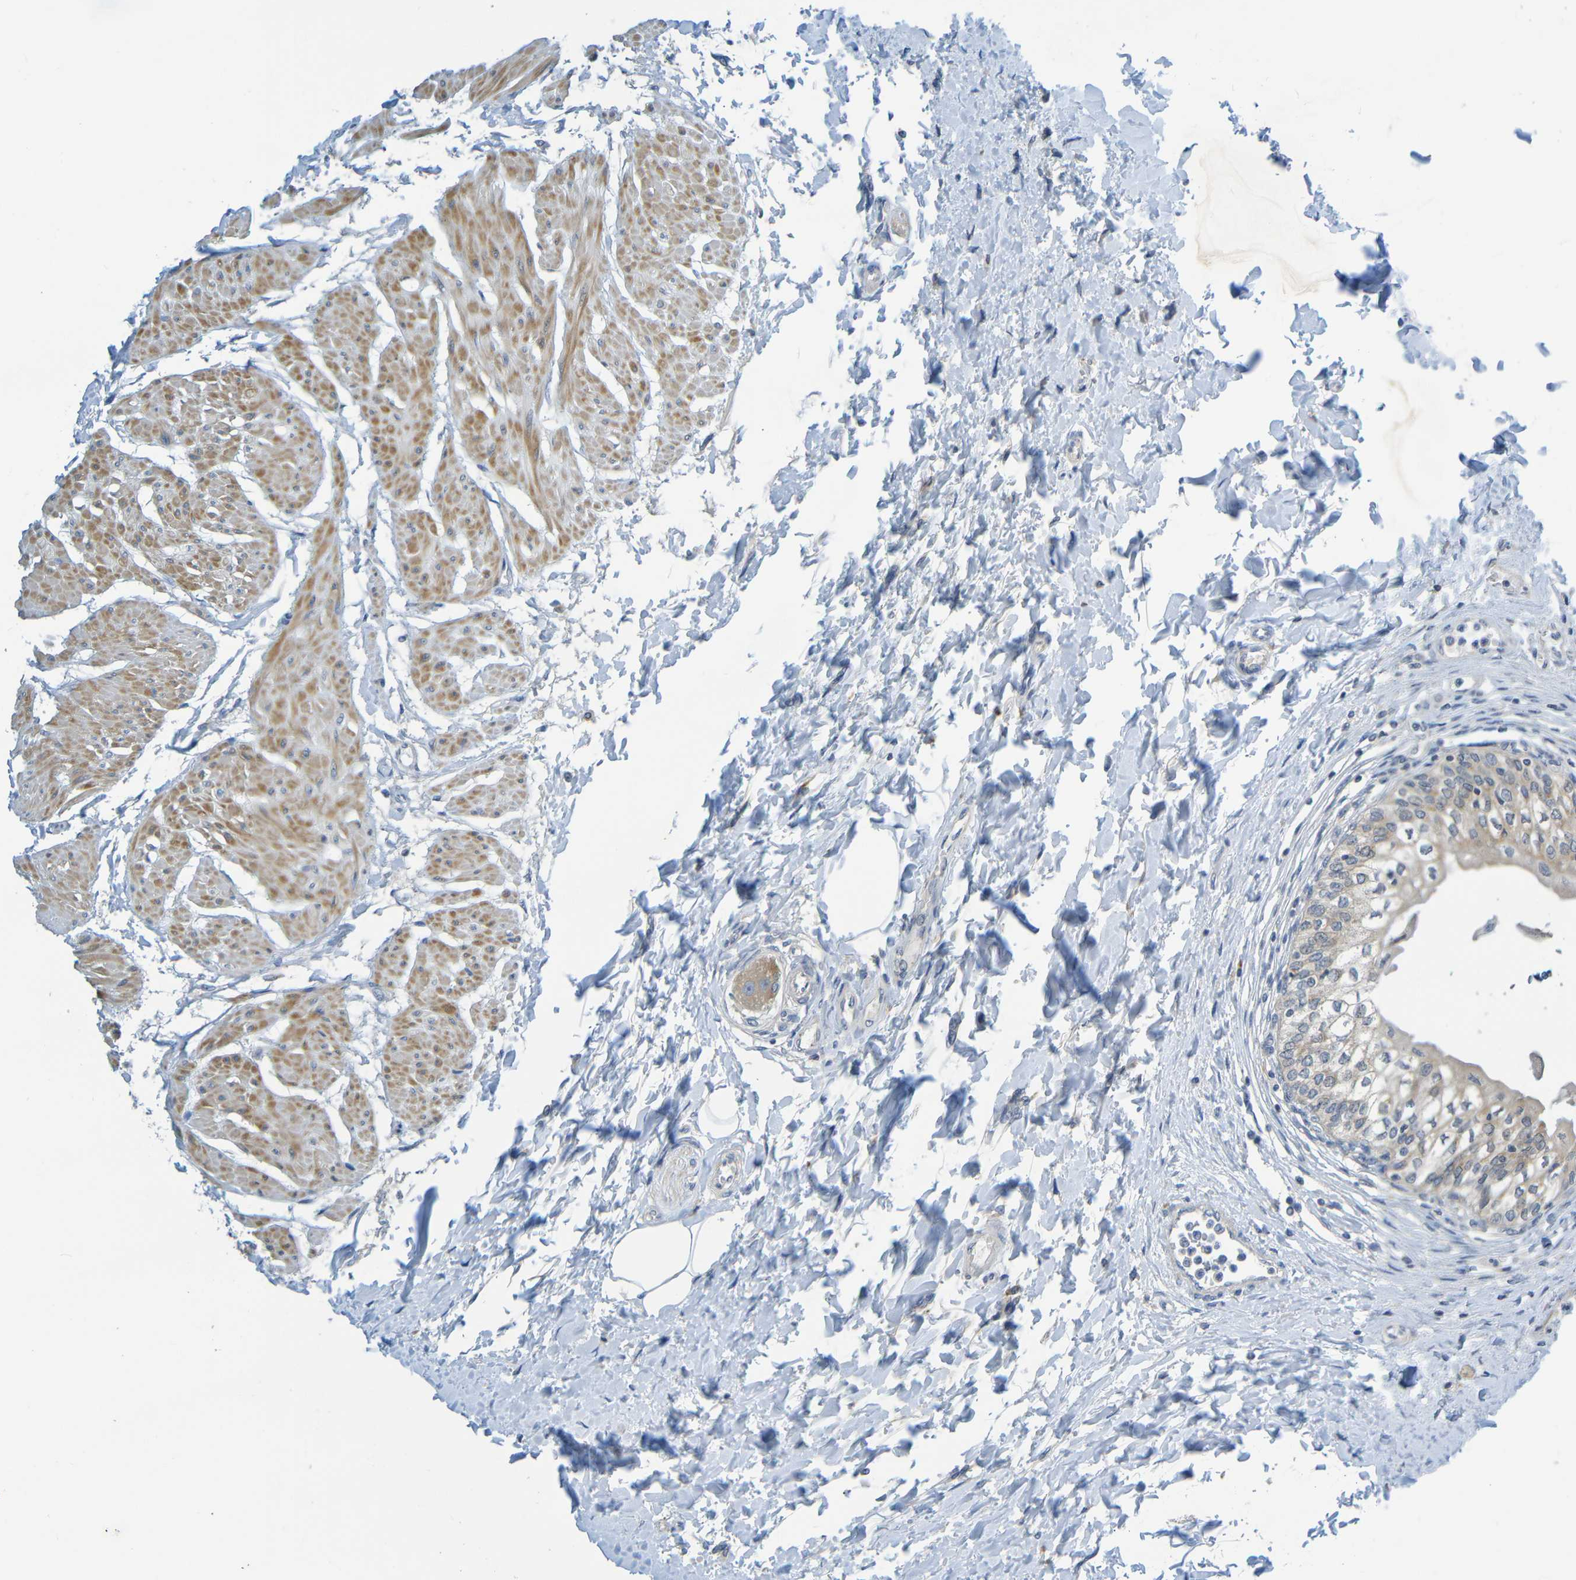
{"staining": {"intensity": "moderate", "quantity": ">75%", "location": "cytoplasmic/membranous"}, "tissue": "urinary bladder", "cell_type": "Urothelial cells", "image_type": "normal", "snomed": [{"axis": "morphology", "description": "Normal tissue, NOS"}, {"axis": "topography", "description": "Urinary bladder"}], "caption": "Immunohistochemistry (DAB) staining of unremarkable human urinary bladder reveals moderate cytoplasmic/membranous protein positivity in about >75% of urothelial cells.", "gene": "CYP4F2", "patient": {"sex": "male", "age": 55}}